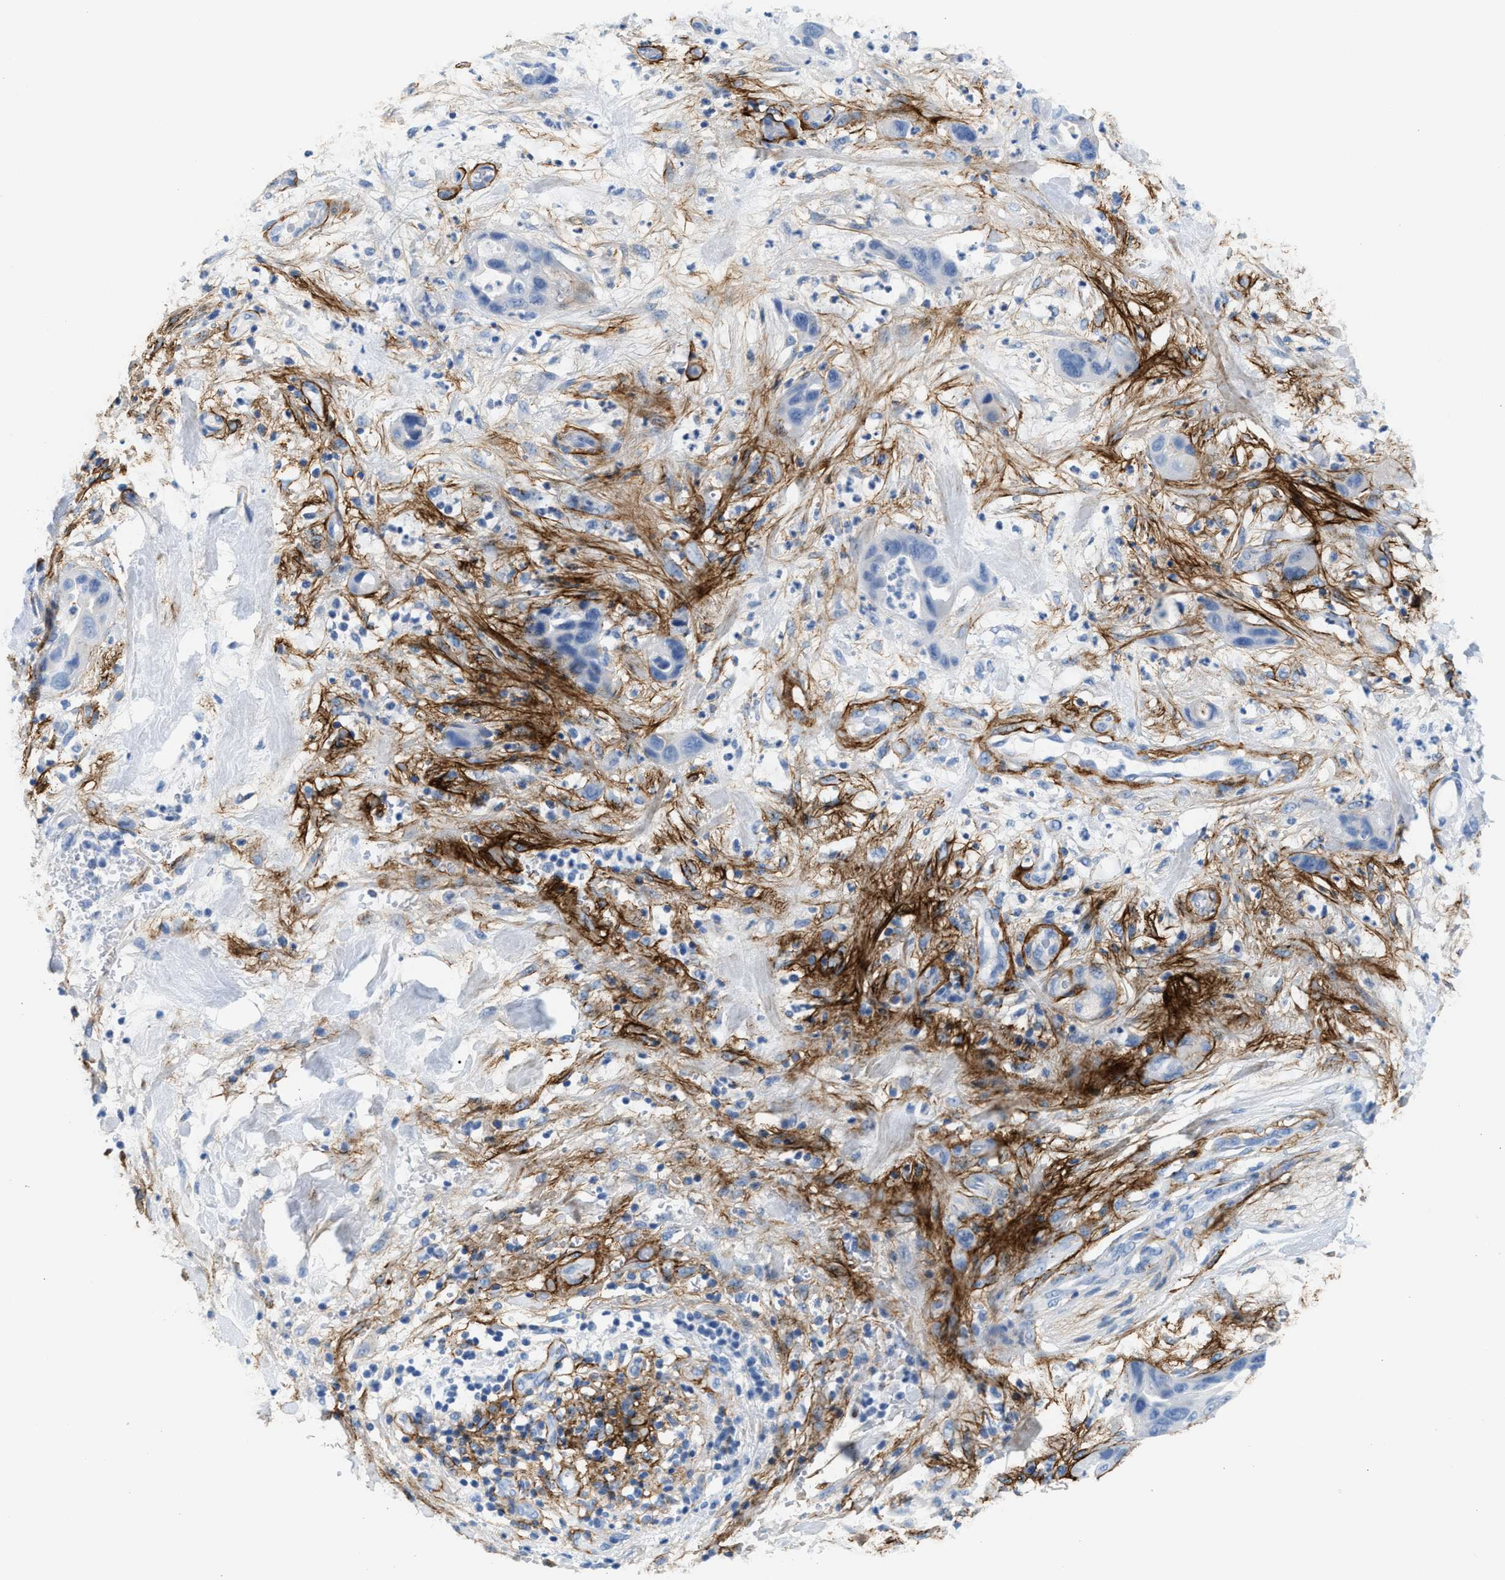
{"staining": {"intensity": "negative", "quantity": "none", "location": "none"}, "tissue": "pancreatic cancer", "cell_type": "Tumor cells", "image_type": "cancer", "snomed": [{"axis": "morphology", "description": "Adenocarcinoma, NOS"}, {"axis": "topography", "description": "Pancreas"}], "caption": "Tumor cells show no significant protein expression in adenocarcinoma (pancreatic).", "gene": "TNR", "patient": {"sex": "female", "age": 71}}